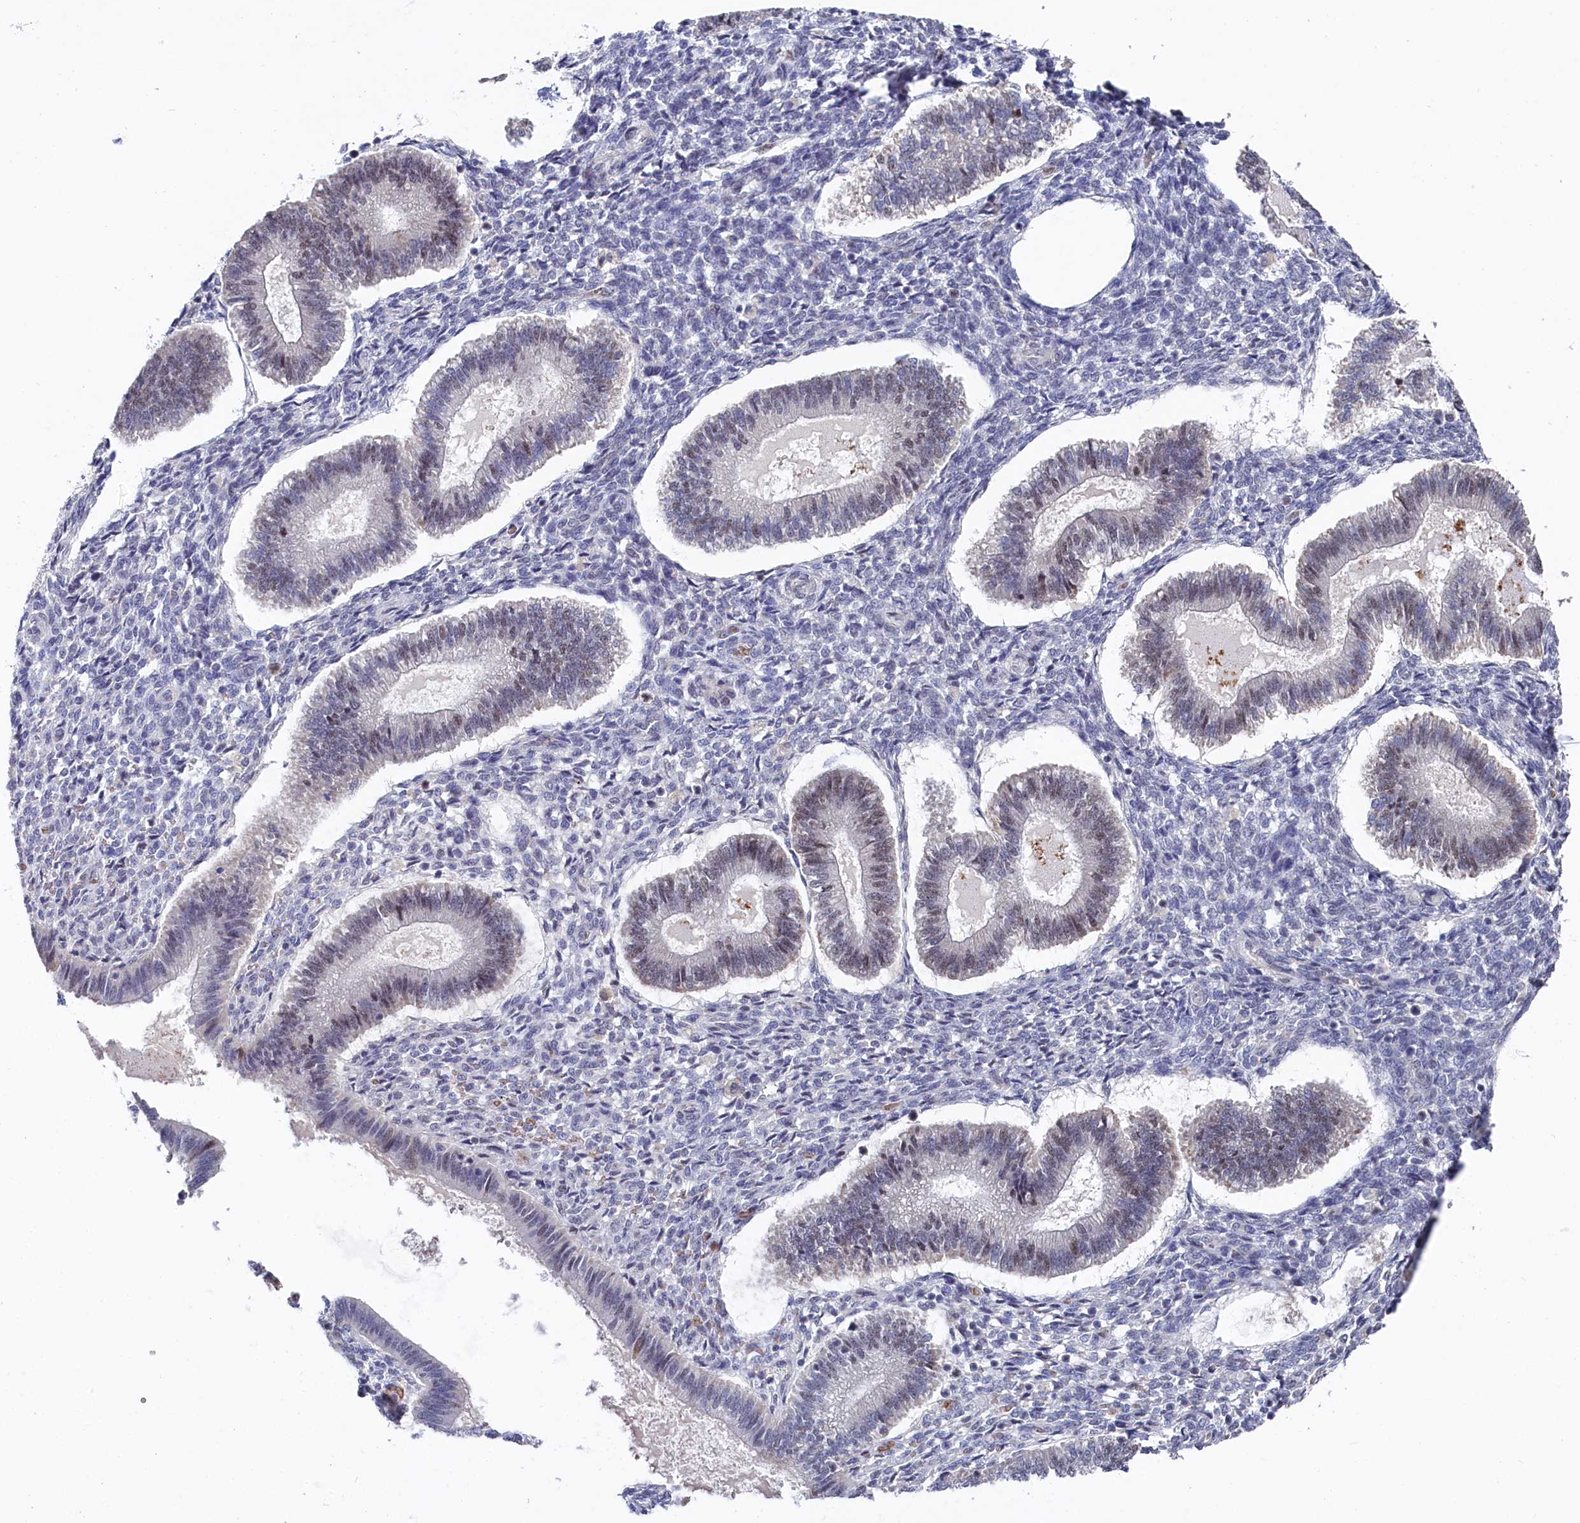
{"staining": {"intensity": "negative", "quantity": "none", "location": "none"}, "tissue": "endometrium", "cell_type": "Cells in endometrial stroma", "image_type": "normal", "snomed": [{"axis": "morphology", "description": "Normal tissue, NOS"}, {"axis": "topography", "description": "Endometrium"}], "caption": "Immunohistochemistry of normal human endometrium shows no positivity in cells in endometrial stroma. (DAB immunohistochemistry (IHC), high magnification).", "gene": "TIGD4", "patient": {"sex": "female", "age": 25}}